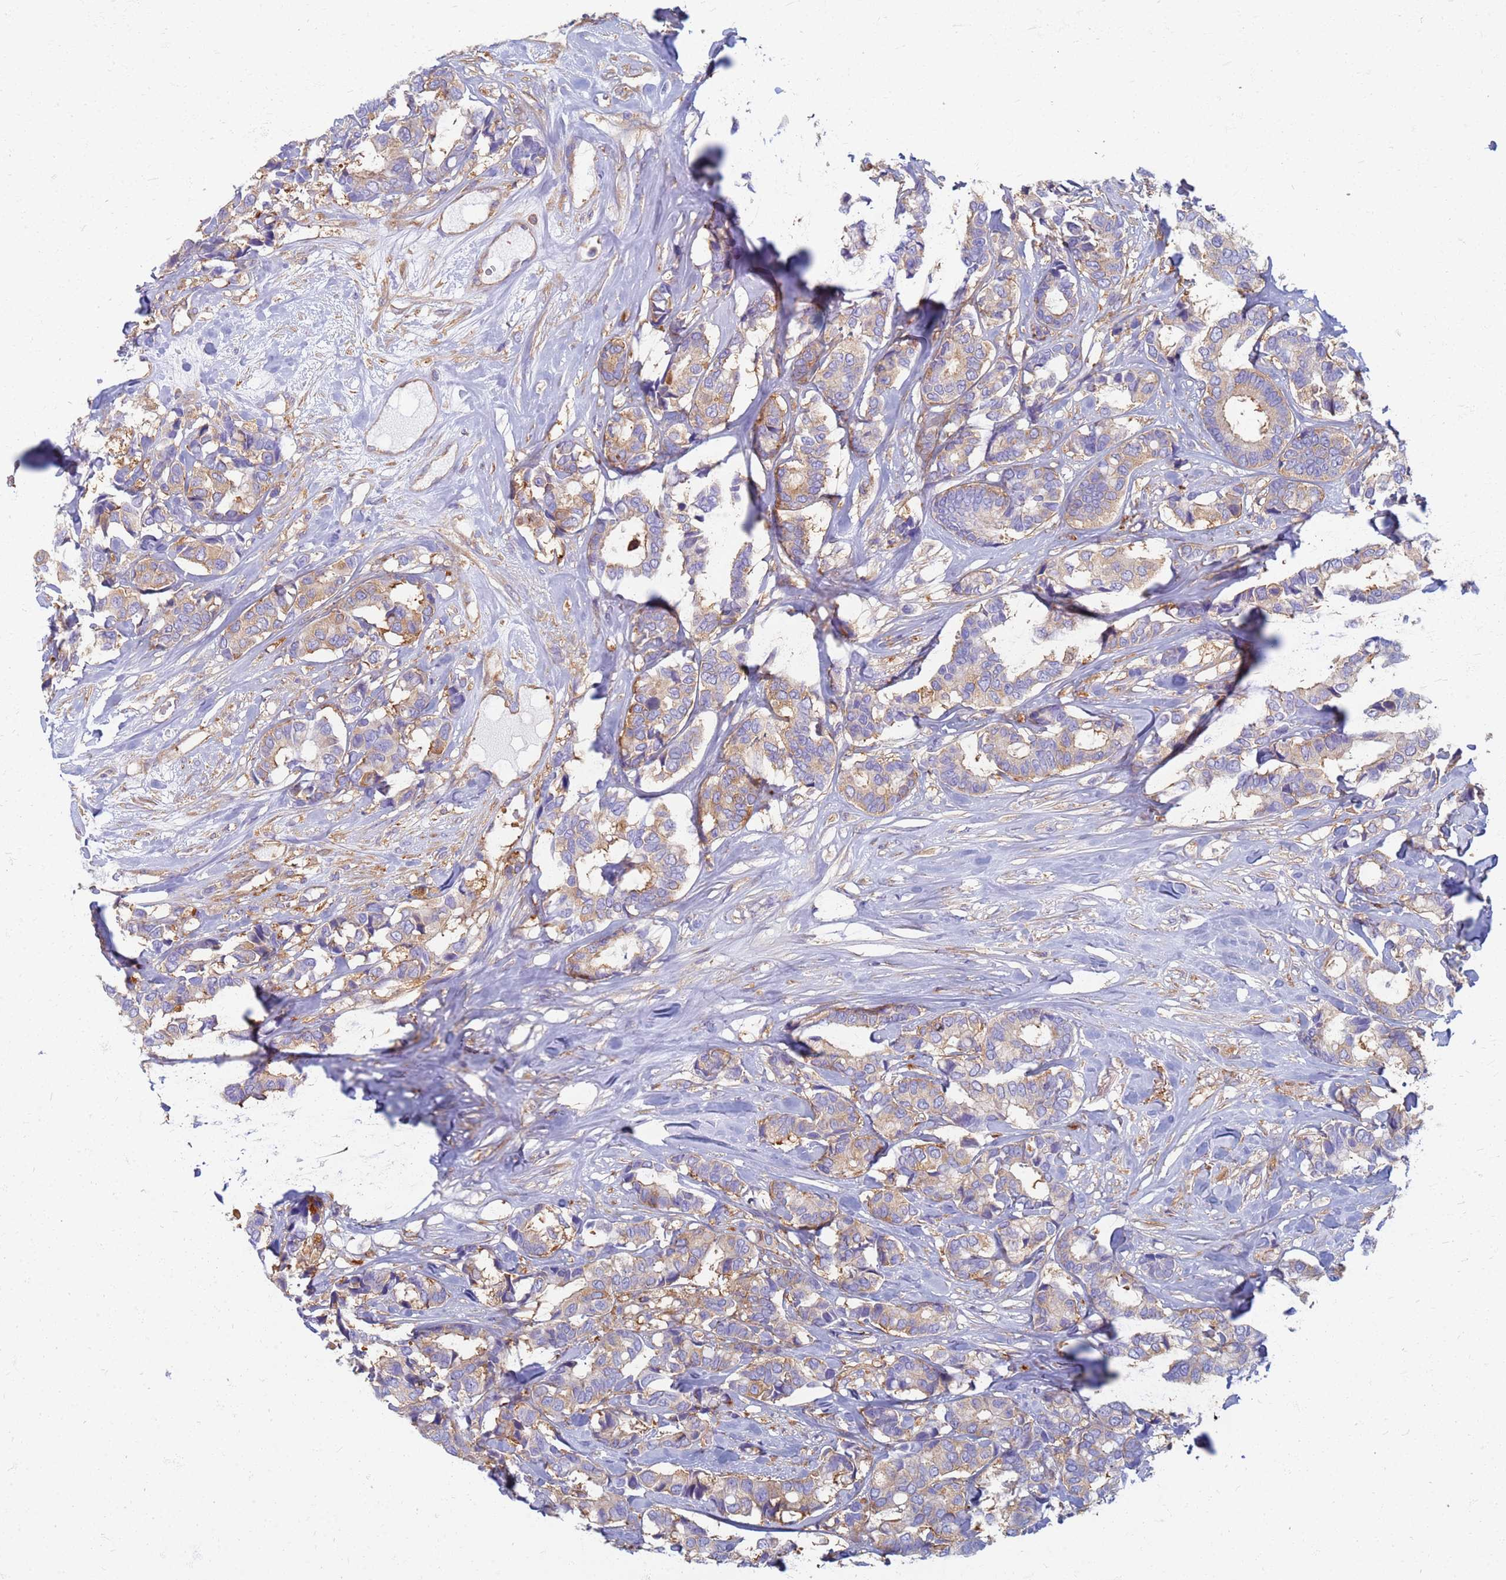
{"staining": {"intensity": "weak", "quantity": ">75%", "location": "cytoplasmic/membranous"}, "tissue": "breast cancer", "cell_type": "Tumor cells", "image_type": "cancer", "snomed": [{"axis": "morphology", "description": "Normal tissue, NOS"}, {"axis": "morphology", "description": "Duct carcinoma"}, {"axis": "topography", "description": "Breast"}], "caption": "The micrograph displays staining of intraductal carcinoma (breast), revealing weak cytoplasmic/membranous protein positivity (brown color) within tumor cells.", "gene": "EEA1", "patient": {"sex": "female", "age": 87}}